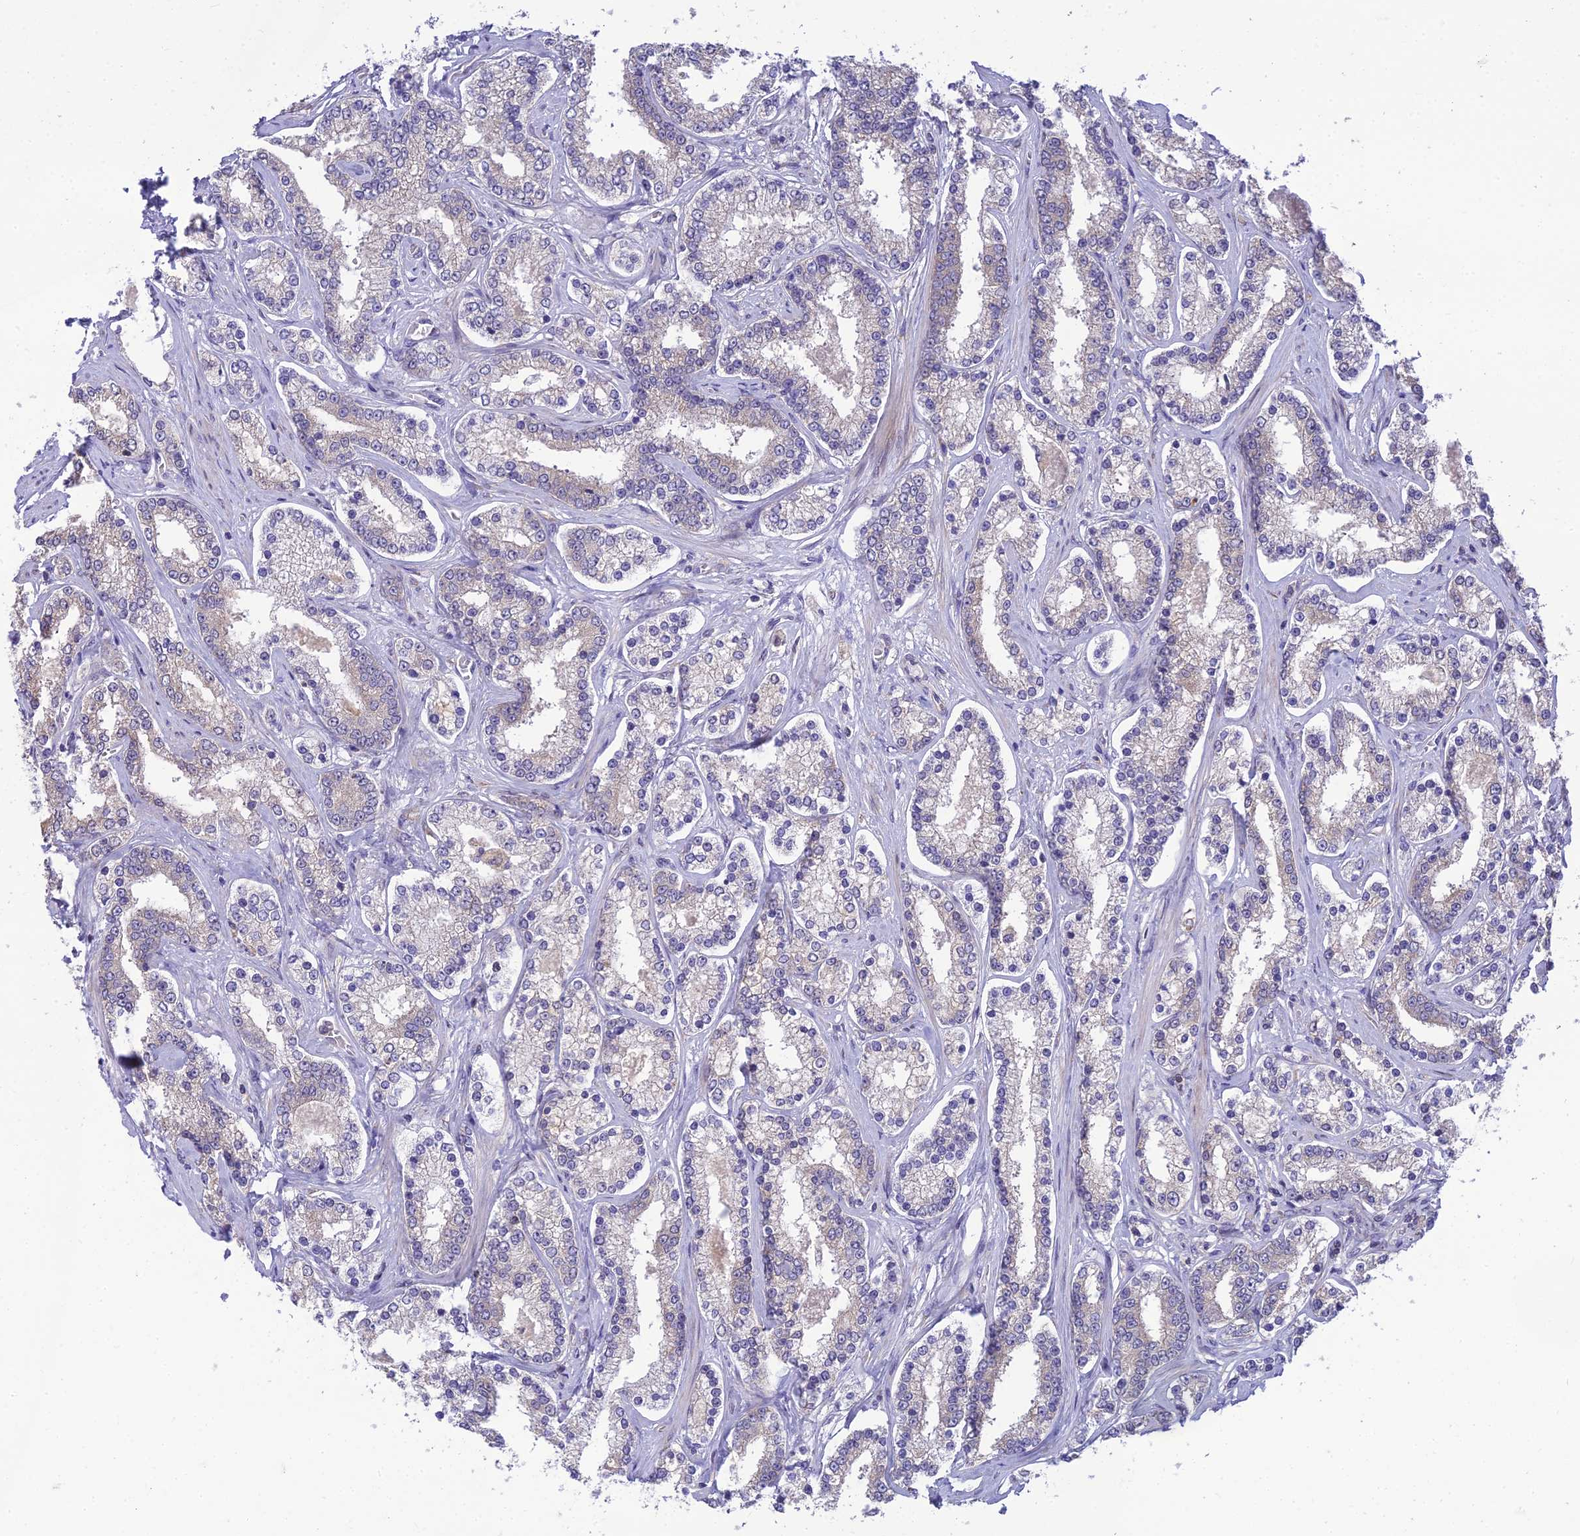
{"staining": {"intensity": "negative", "quantity": "none", "location": "none"}, "tissue": "prostate cancer", "cell_type": "Tumor cells", "image_type": "cancer", "snomed": [{"axis": "morphology", "description": "Normal tissue, NOS"}, {"axis": "morphology", "description": "Adenocarcinoma, High grade"}, {"axis": "topography", "description": "Prostate"}], "caption": "Human adenocarcinoma (high-grade) (prostate) stained for a protein using IHC demonstrates no staining in tumor cells.", "gene": "CLCN7", "patient": {"sex": "male", "age": 83}}